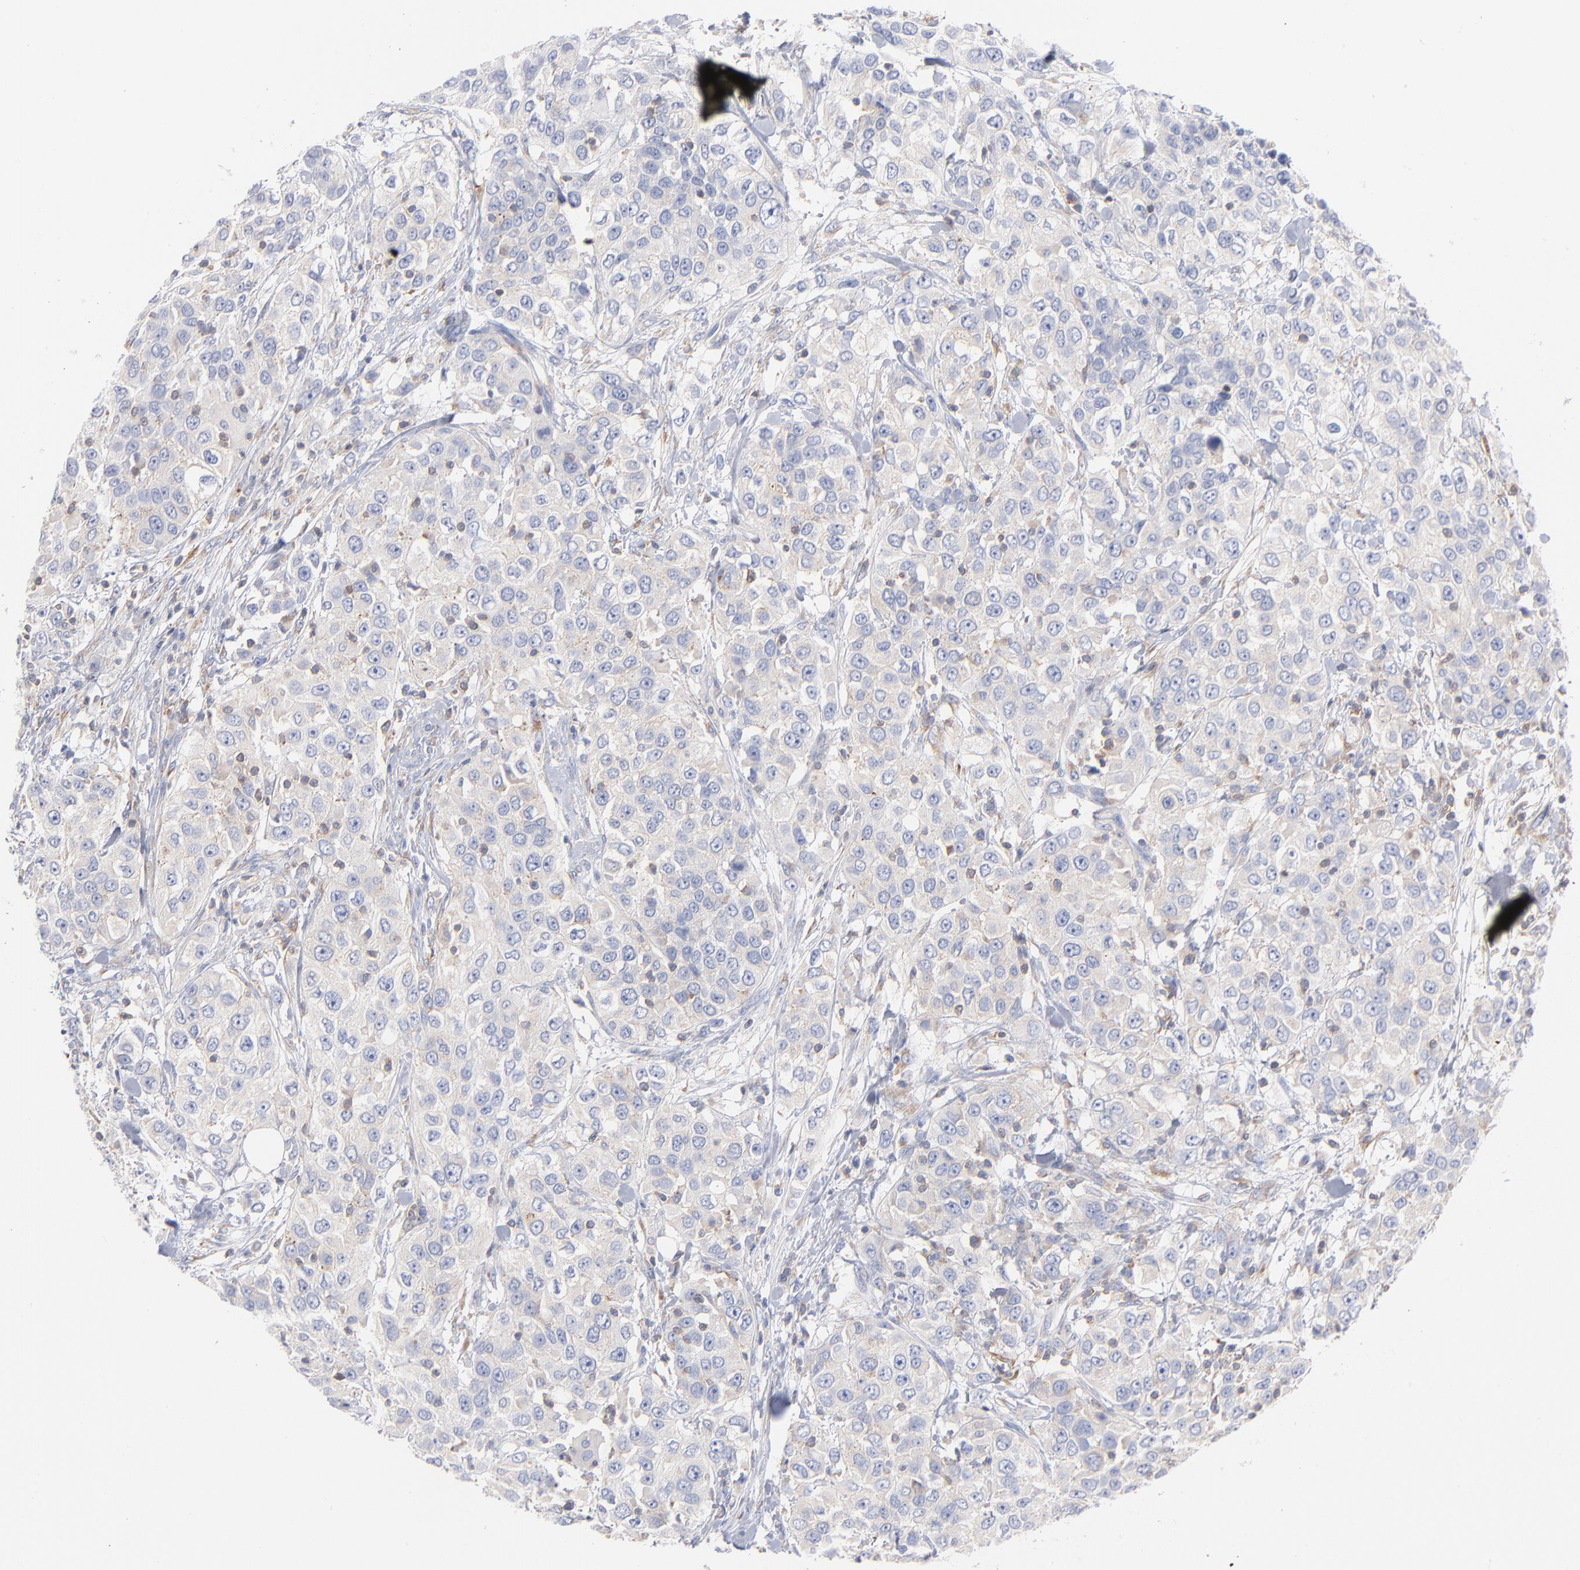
{"staining": {"intensity": "negative", "quantity": "none", "location": "none"}, "tissue": "urothelial cancer", "cell_type": "Tumor cells", "image_type": "cancer", "snomed": [{"axis": "morphology", "description": "Urothelial carcinoma, High grade"}, {"axis": "topography", "description": "Urinary bladder"}], "caption": "DAB (3,3'-diaminobenzidine) immunohistochemical staining of urothelial cancer displays no significant expression in tumor cells. (IHC, brightfield microscopy, high magnification).", "gene": "SEPTIN6", "patient": {"sex": "female", "age": 80}}